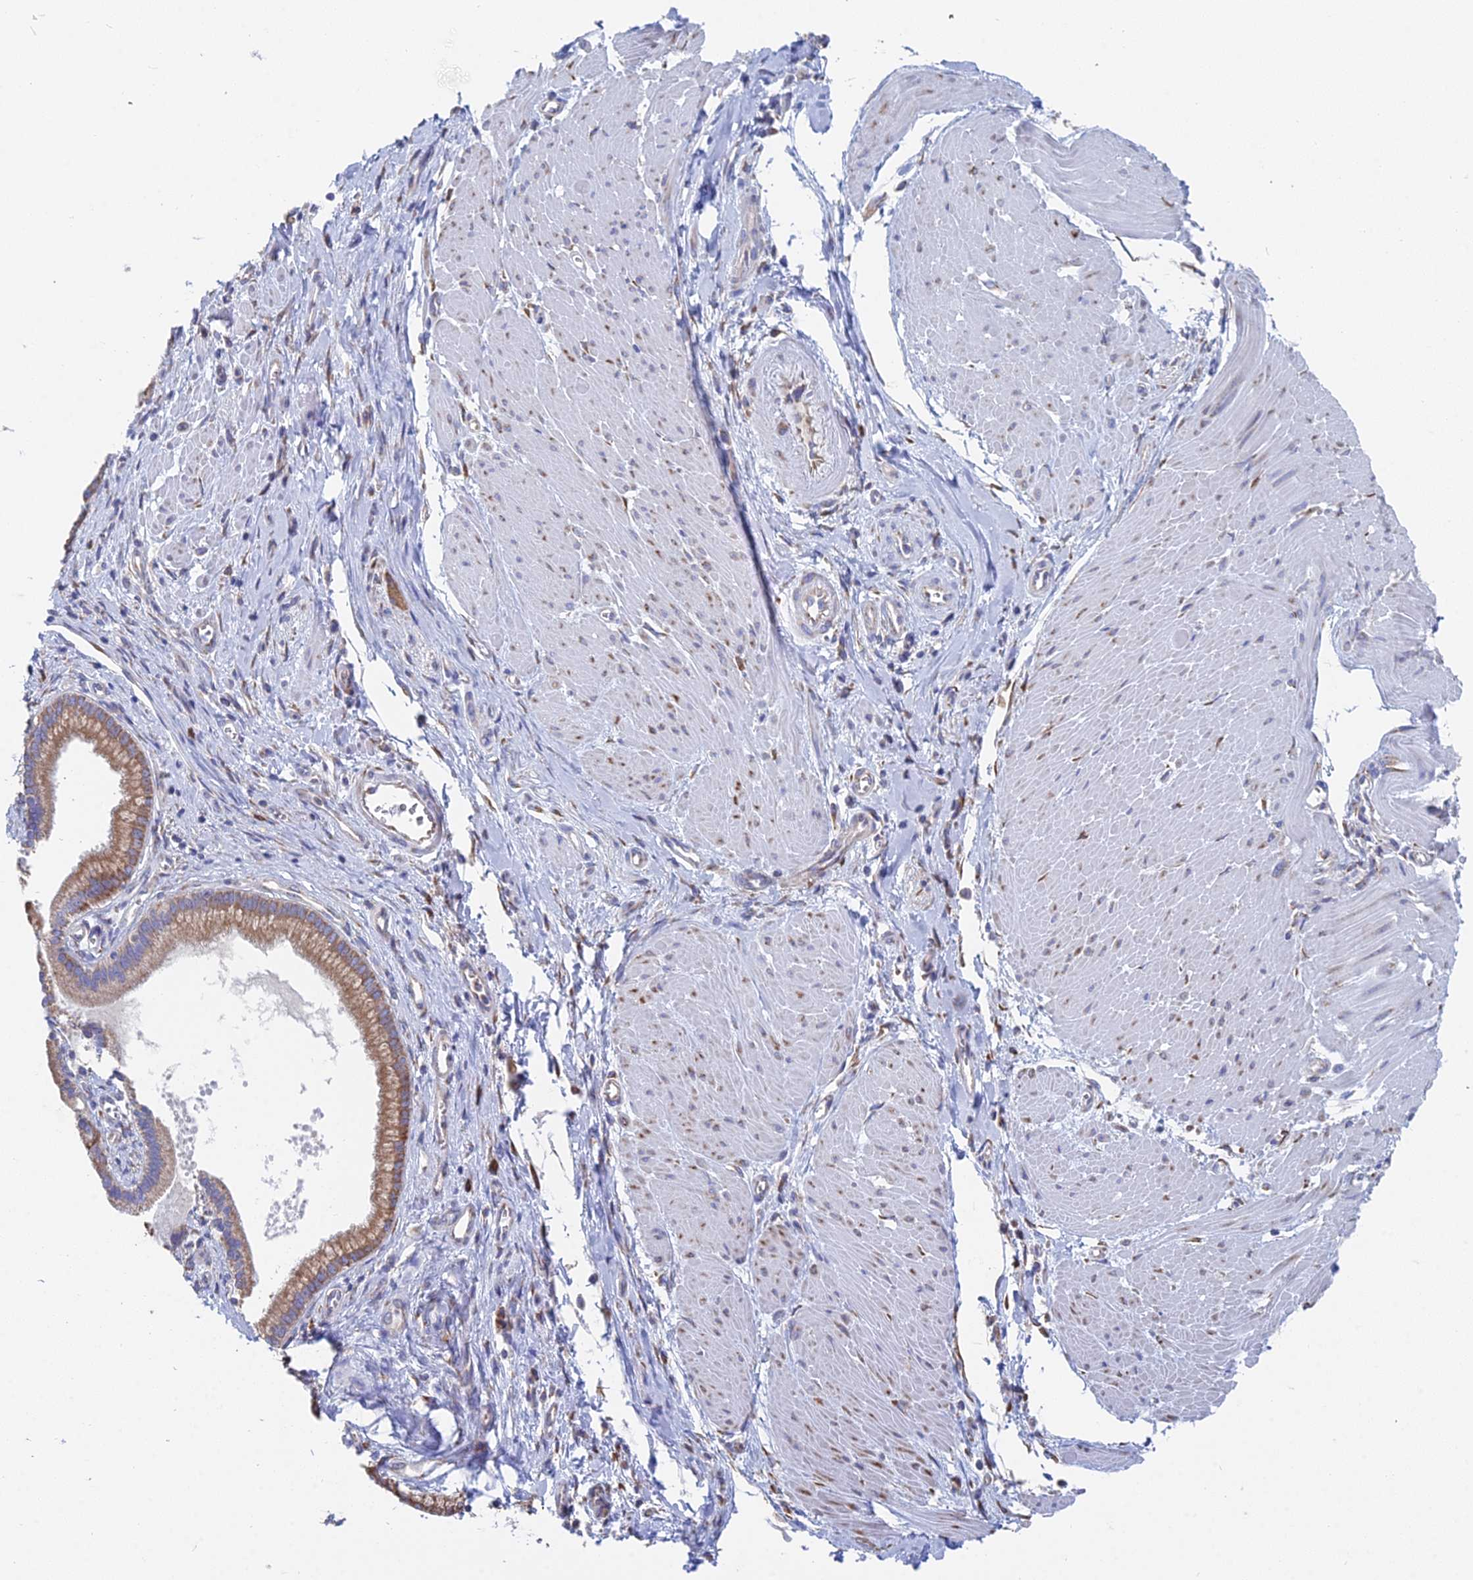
{"staining": {"intensity": "moderate", "quantity": ">75%", "location": "cytoplasmic/membranous"}, "tissue": "pancreatic cancer", "cell_type": "Tumor cells", "image_type": "cancer", "snomed": [{"axis": "morphology", "description": "Adenocarcinoma, NOS"}, {"axis": "topography", "description": "Pancreas"}], "caption": "Adenocarcinoma (pancreatic) stained with IHC shows moderate cytoplasmic/membranous expression in approximately >75% of tumor cells.", "gene": "CRACR2B", "patient": {"sex": "male", "age": 78}}